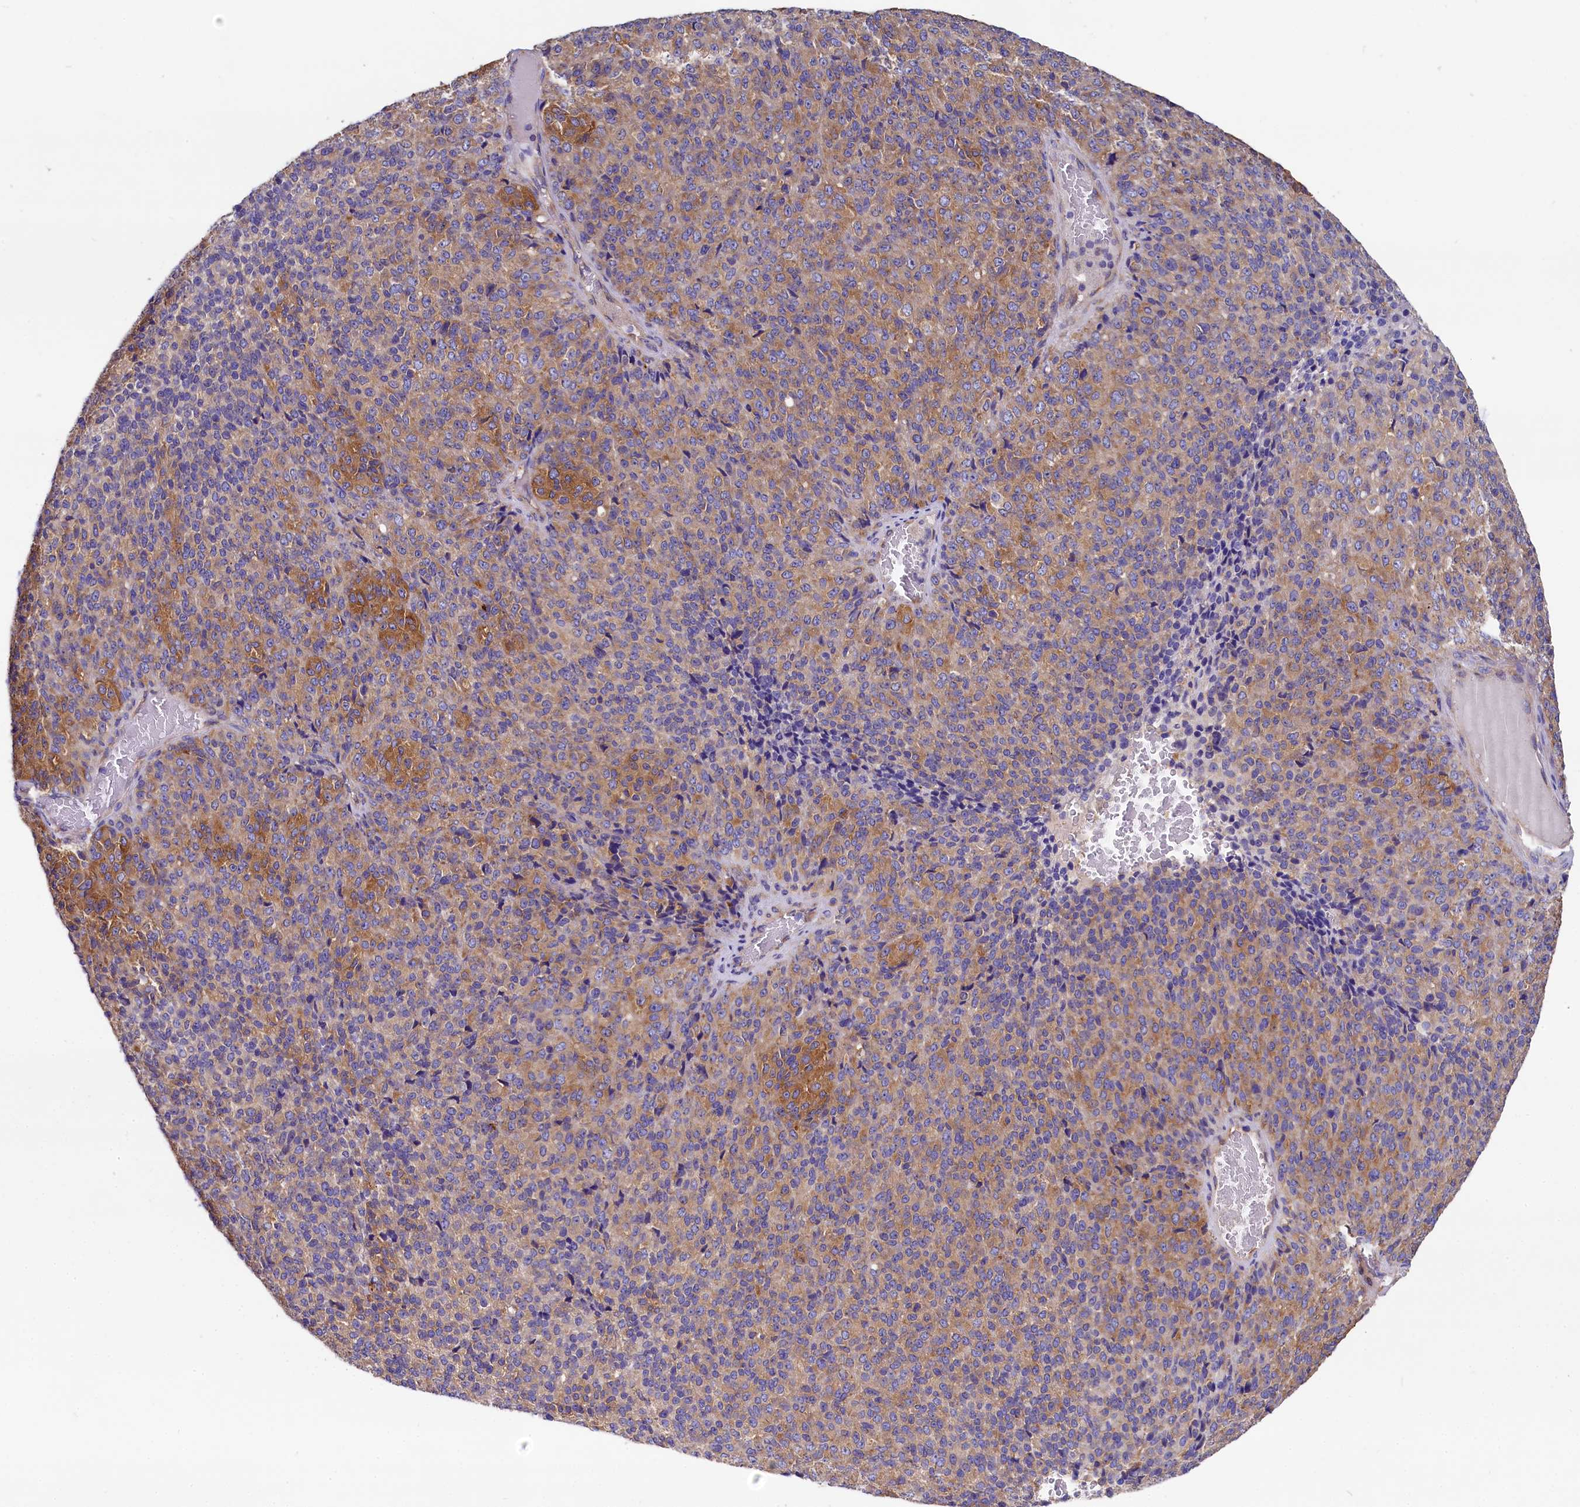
{"staining": {"intensity": "moderate", "quantity": "25%-75%", "location": "cytoplasmic/membranous"}, "tissue": "melanoma", "cell_type": "Tumor cells", "image_type": "cancer", "snomed": [{"axis": "morphology", "description": "Malignant melanoma, Metastatic site"}, {"axis": "topography", "description": "Brain"}], "caption": "DAB (3,3'-diaminobenzidine) immunohistochemical staining of melanoma demonstrates moderate cytoplasmic/membranous protein staining in about 25%-75% of tumor cells. (Brightfield microscopy of DAB IHC at high magnification).", "gene": "QARS1", "patient": {"sex": "female", "age": 56}}